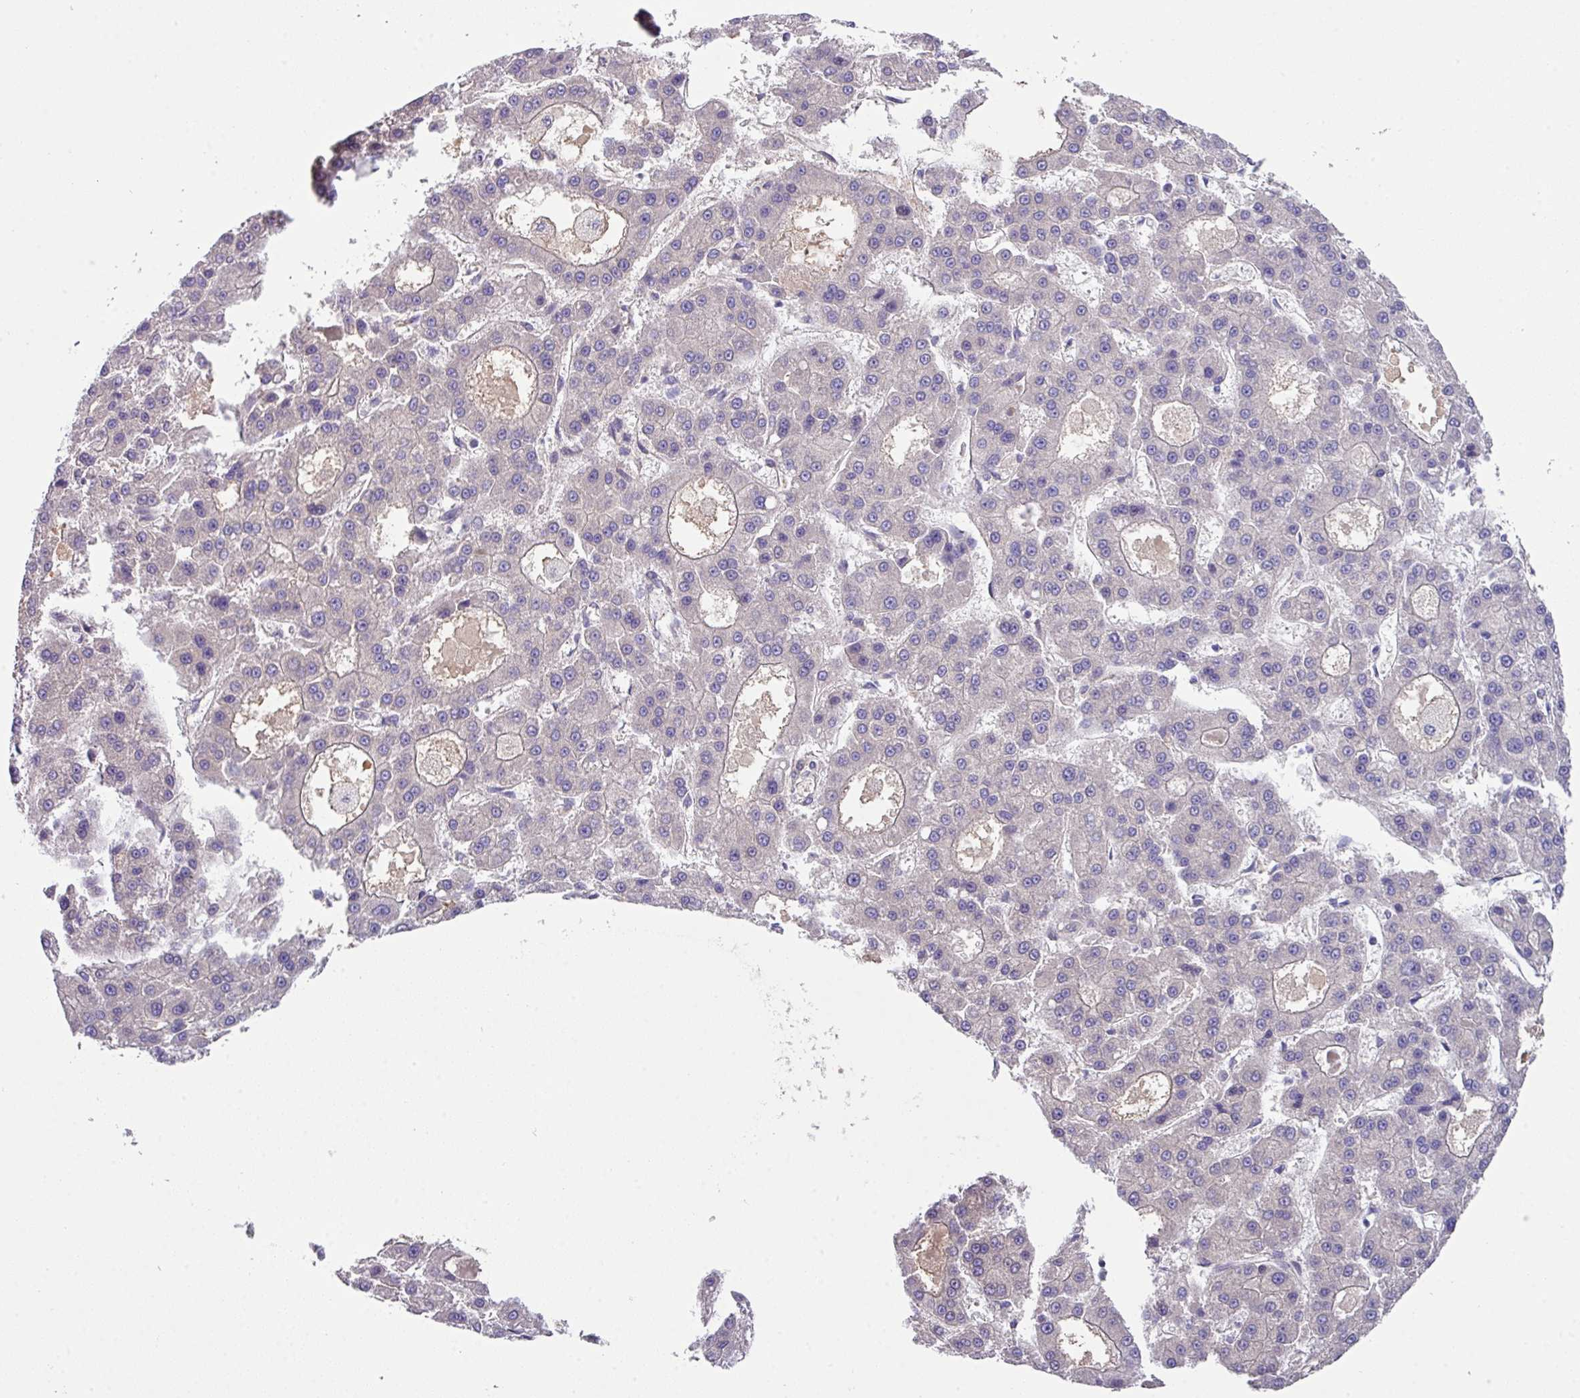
{"staining": {"intensity": "negative", "quantity": "none", "location": "none"}, "tissue": "liver cancer", "cell_type": "Tumor cells", "image_type": "cancer", "snomed": [{"axis": "morphology", "description": "Carcinoma, Hepatocellular, NOS"}, {"axis": "topography", "description": "Liver"}], "caption": "Micrograph shows no protein staining in tumor cells of hepatocellular carcinoma (liver) tissue.", "gene": "DNAL1", "patient": {"sex": "male", "age": 70}}